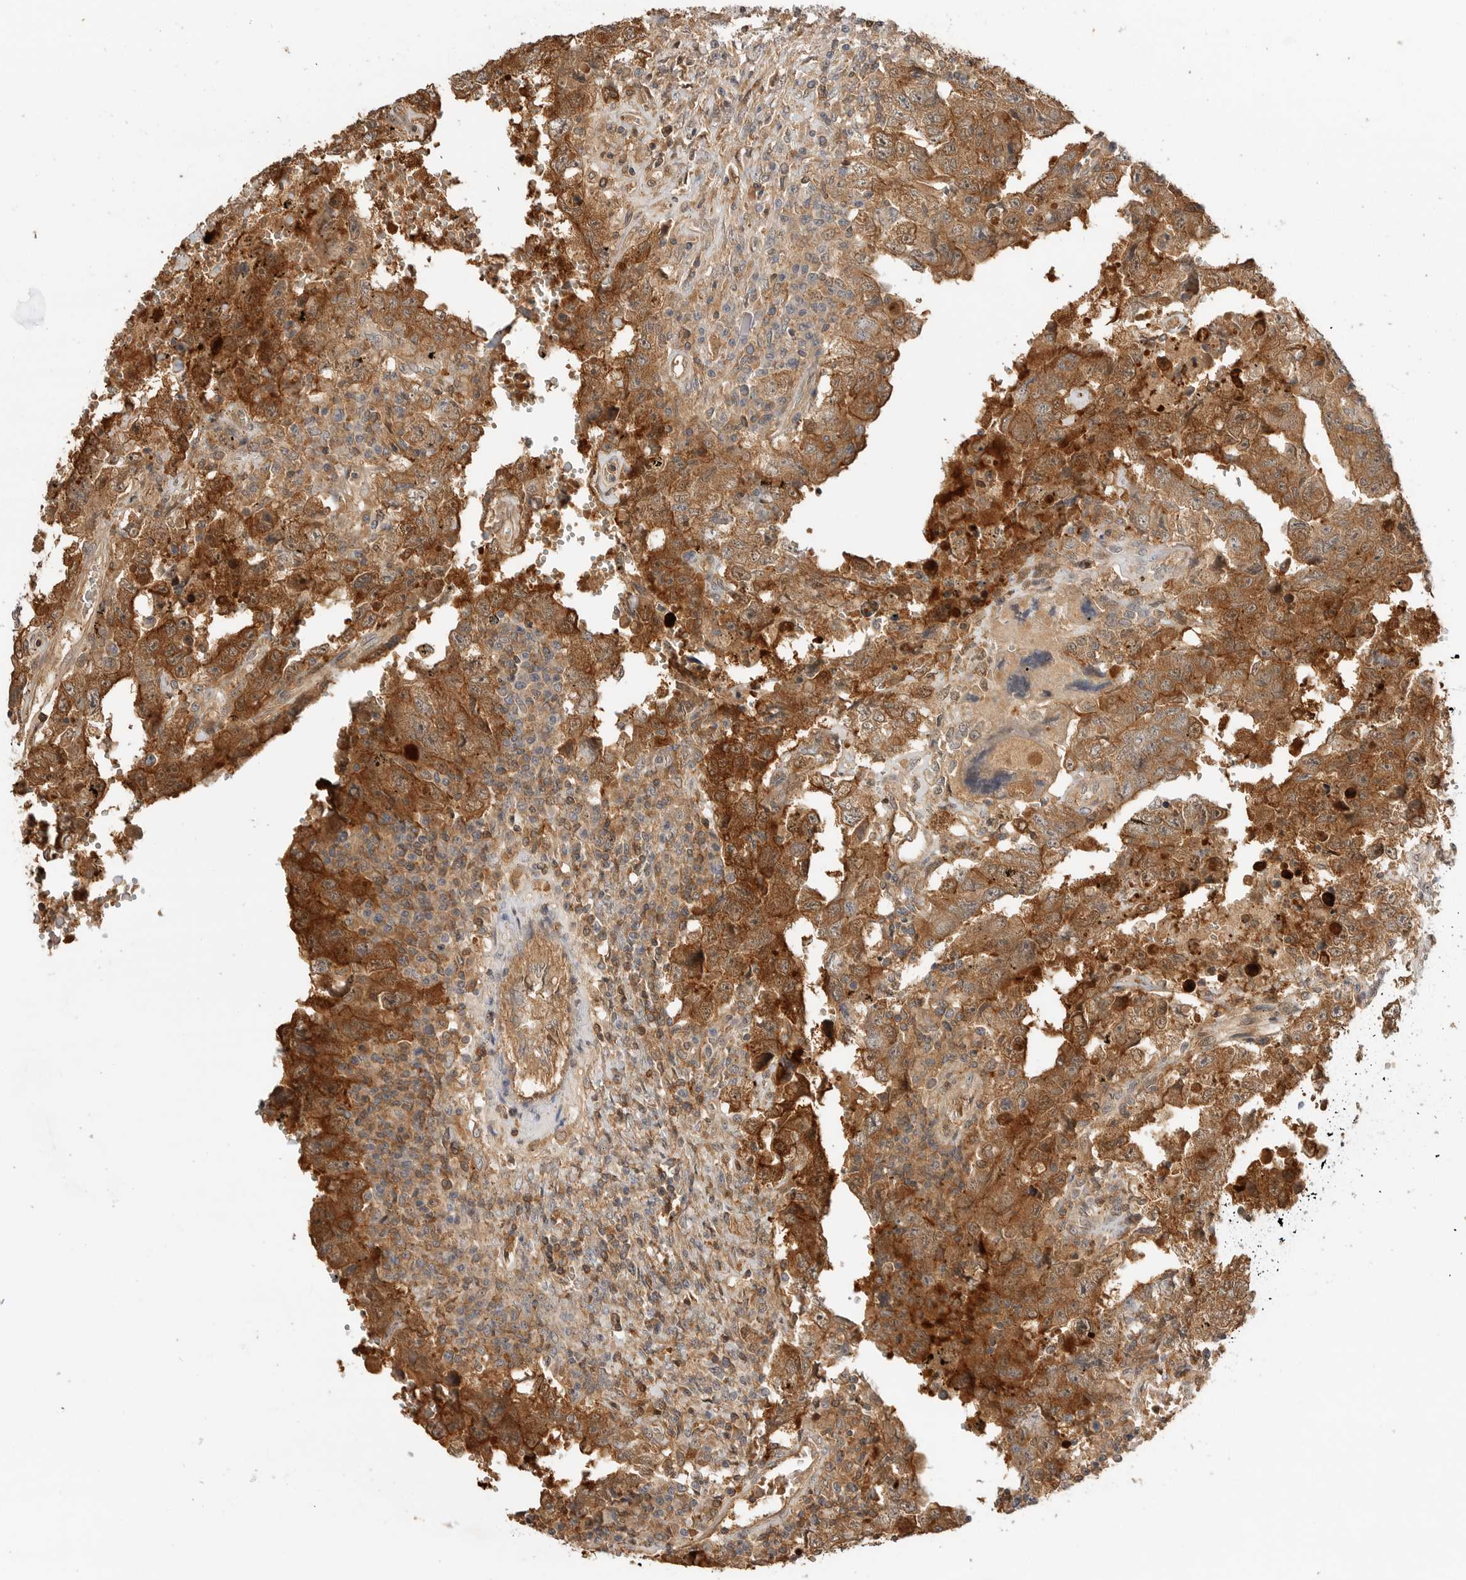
{"staining": {"intensity": "strong", "quantity": ">75%", "location": "cytoplasmic/membranous"}, "tissue": "testis cancer", "cell_type": "Tumor cells", "image_type": "cancer", "snomed": [{"axis": "morphology", "description": "Carcinoma, Embryonal, NOS"}, {"axis": "topography", "description": "Testis"}], "caption": "This is an image of immunohistochemistry (IHC) staining of embryonal carcinoma (testis), which shows strong expression in the cytoplasmic/membranous of tumor cells.", "gene": "CLDN12", "patient": {"sex": "male", "age": 26}}